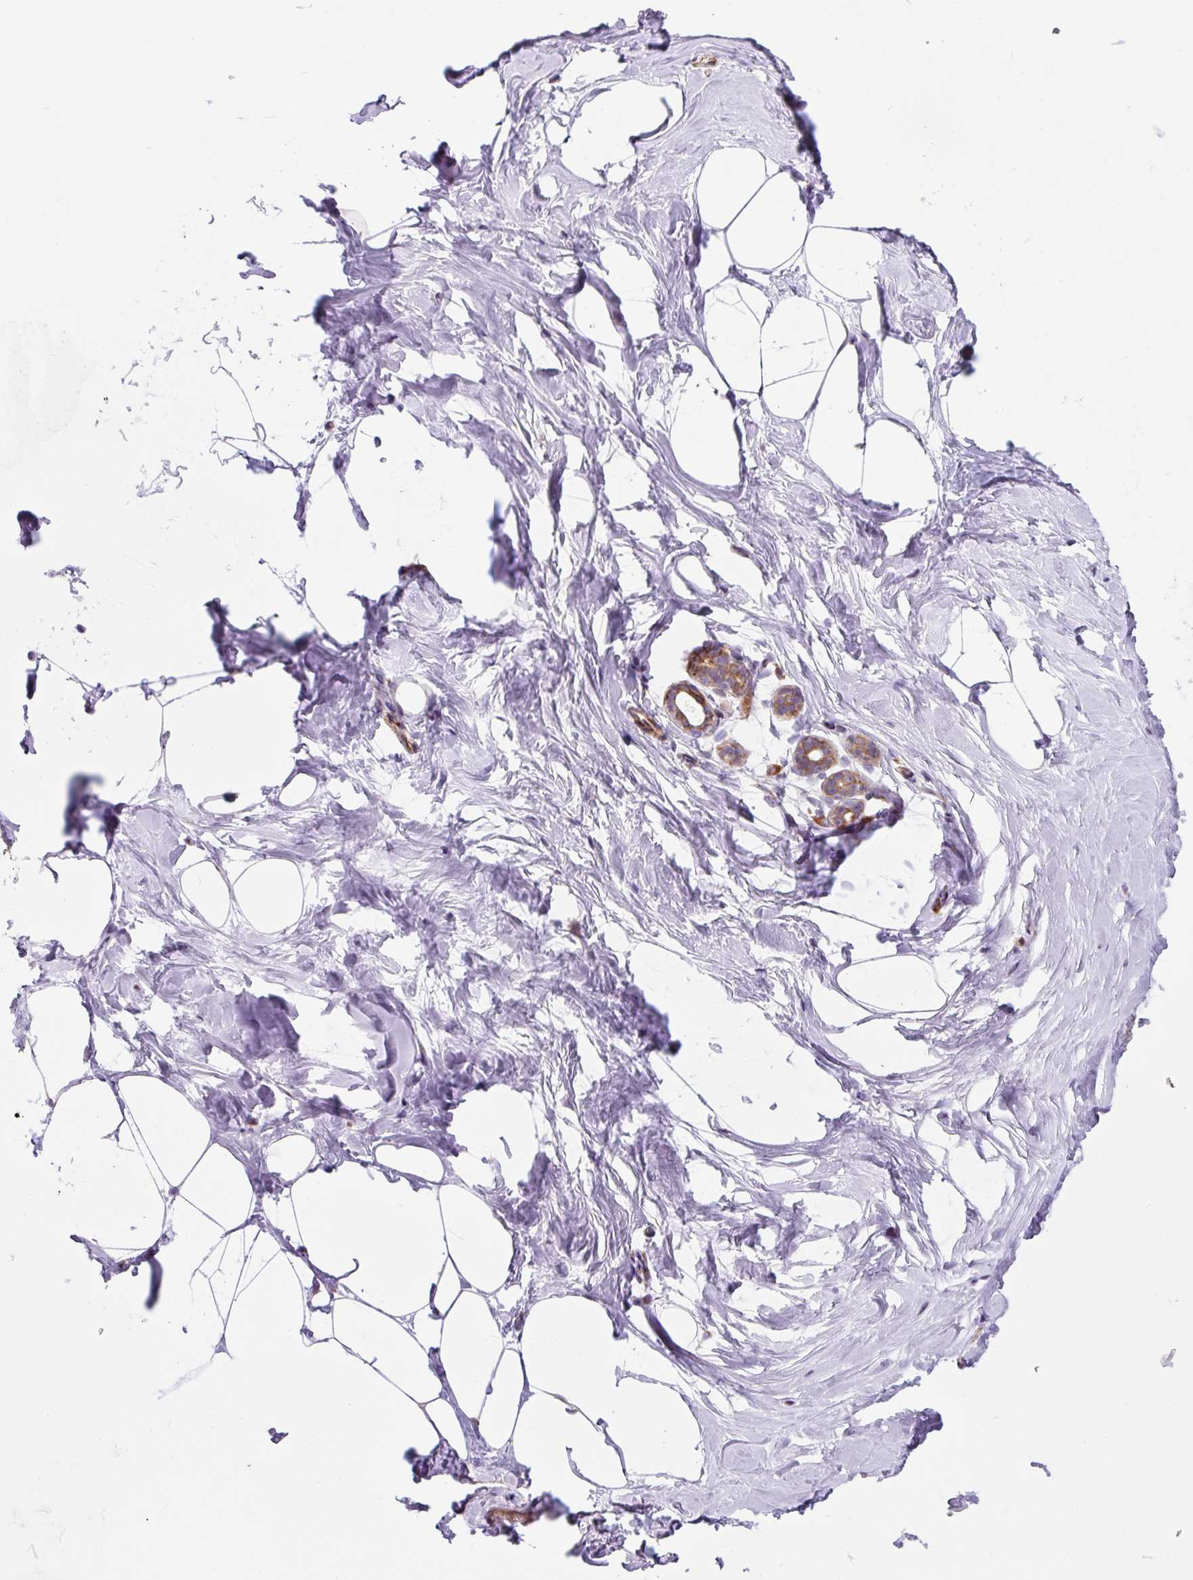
{"staining": {"intensity": "negative", "quantity": "none", "location": "none"}, "tissue": "breast", "cell_type": "Adipocytes", "image_type": "normal", "snomed": [{"axis": "morphology", "description": "Normal tissue, NOS"}, {"axis": "topography", "description": "Breast"}], "caption": "Immunohistochemistry micrograph of unremarkable breast stained for a protein (brown), which displays no expression in adipocytes.", "gene": "CISD3", "patient": {"sex": "female", "age": 32}}